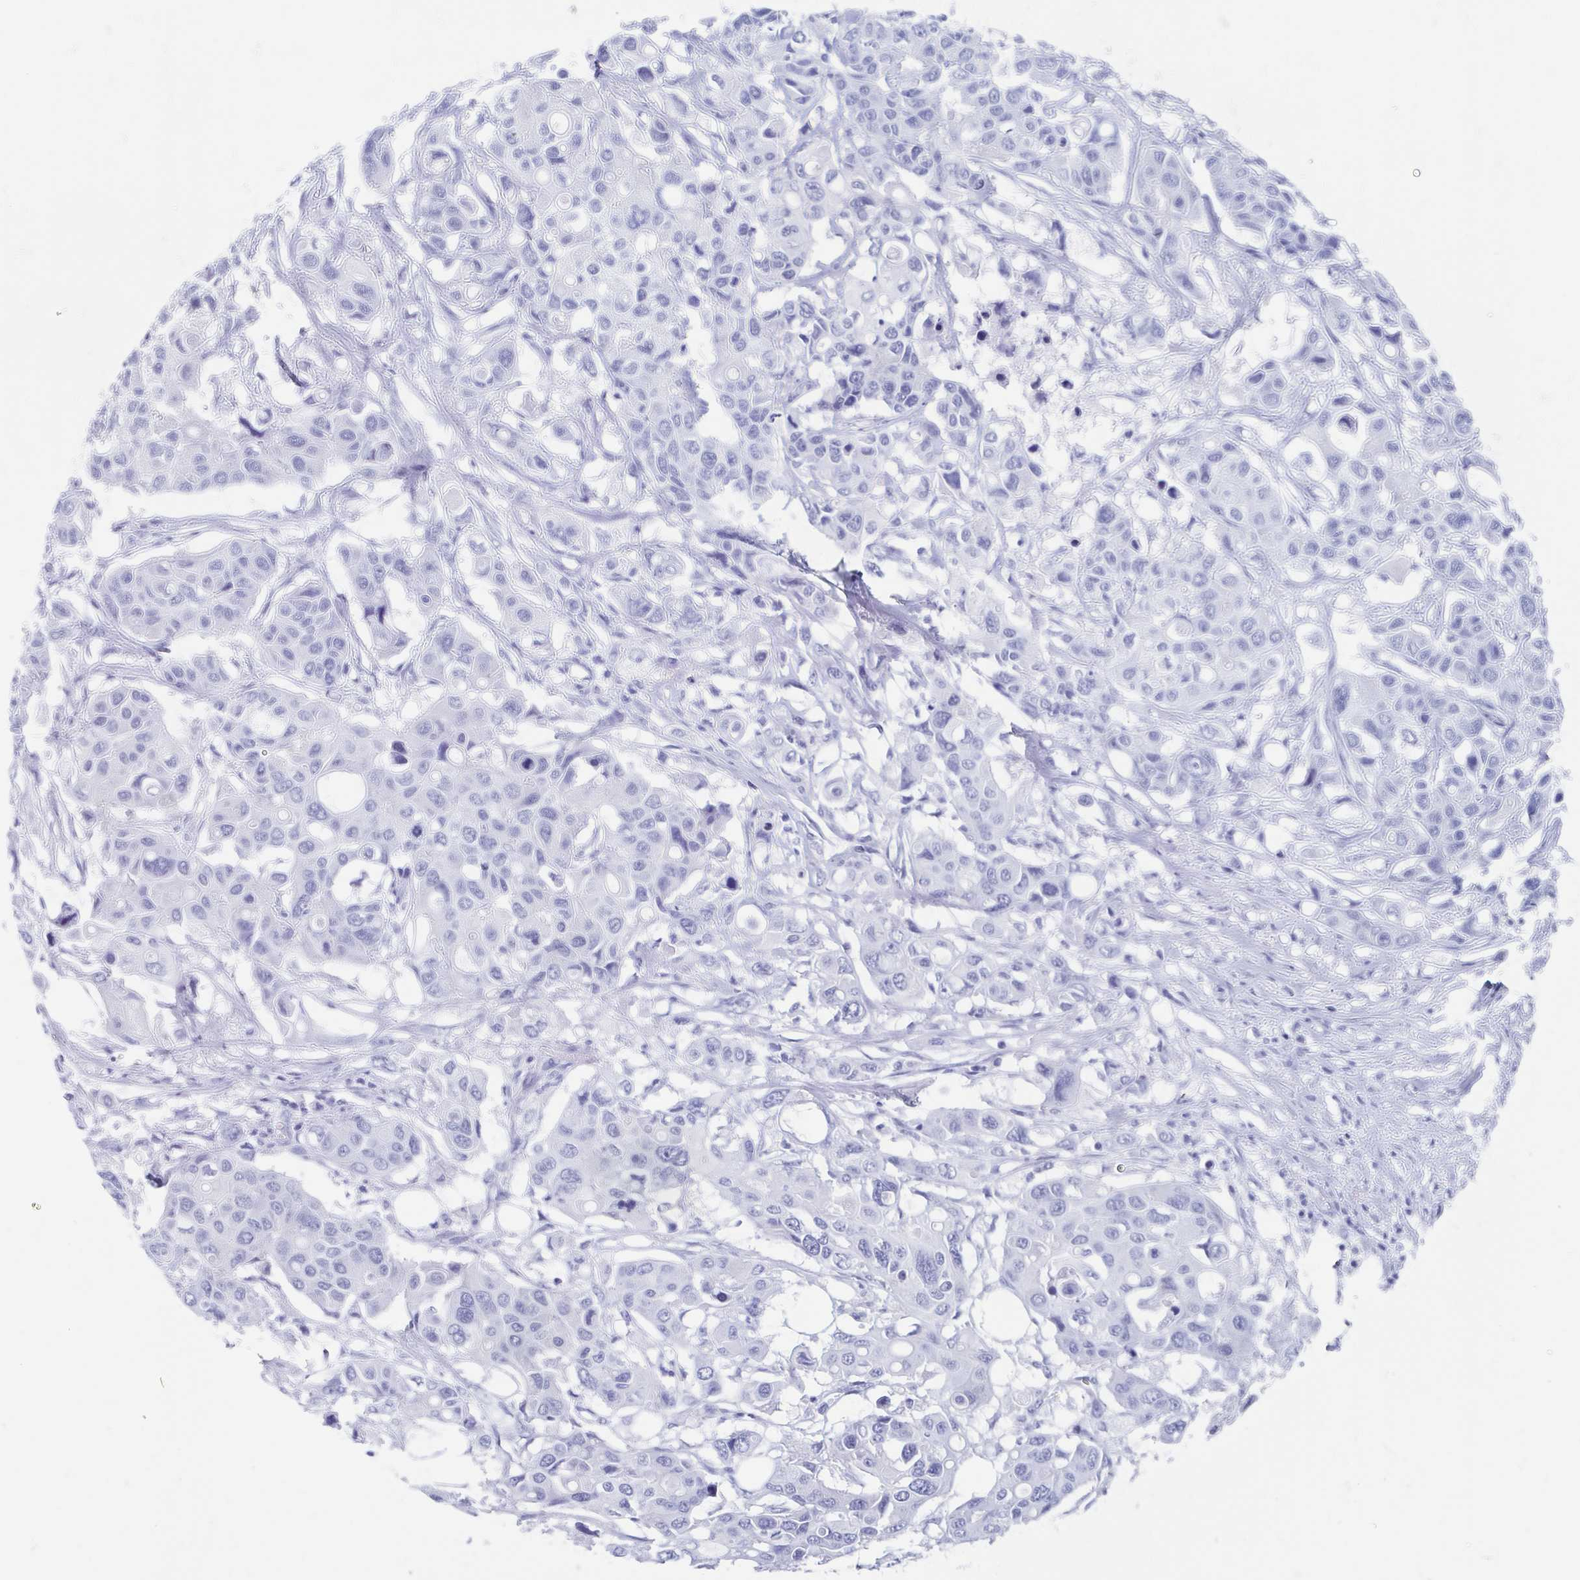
{"staining": {"intensity": "negative", "quantity": "none", "location": "none"}, "tissue": "colorectal cancer", "cell_type": "Tumor cells", "image_type": "cancer", "snomed": [{"axis": "morphology", "description": "Adenocarcinoma, NOS"}, {"axis": "topography", "description": "Colon"}], "caption": "Immunohistochemical staining of colorectal cancer (adenocarcinoma) exhibits no significant positivity in tumor cells.", "gene": "SHCBP1L", "patient": {"sex": "male", "age": 77}}